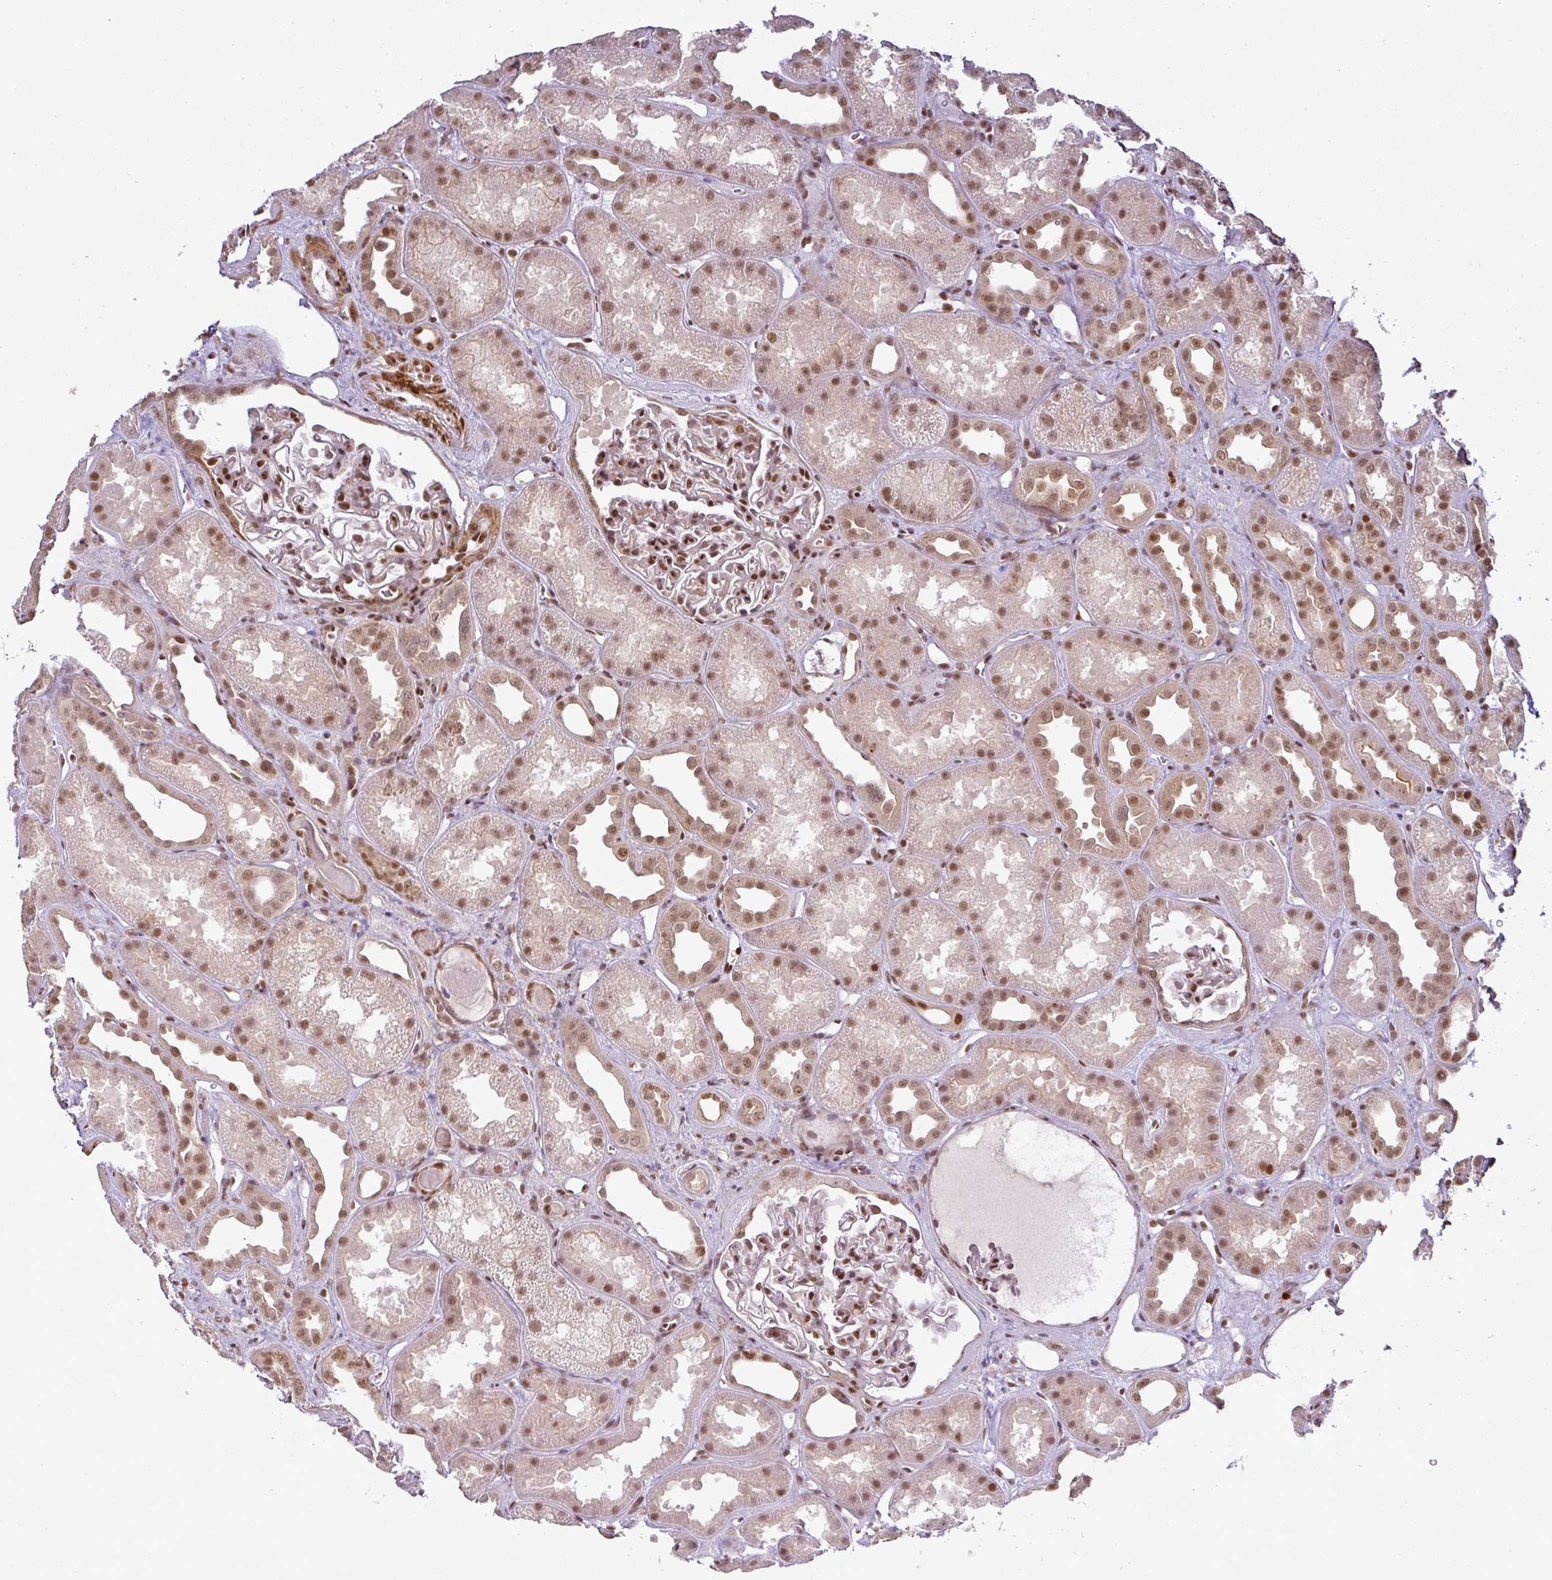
{"staining": {"intensity": "moderate", "quantity": ">75%", "location": "nuclear"}, "tissue": "kidney", "cell_type": "Cells in glomeruli", "image_type": "normal", "snomed": [{"axis": "morphology", "description": "Normal tissue, NOS"}, {"axis": "topography", "description": "Kidney"}], "caption": "High-magnification brightfield microscopy of normal kidney stained with DAB (brown) and counterstained with hematoxylin (blue). cells in glomeruli exhibit moderate nuclear expression is seen in approximately>75% of cells.", "gene": "GPRIN2", "patient": {"sex": "male", "age": 61}}